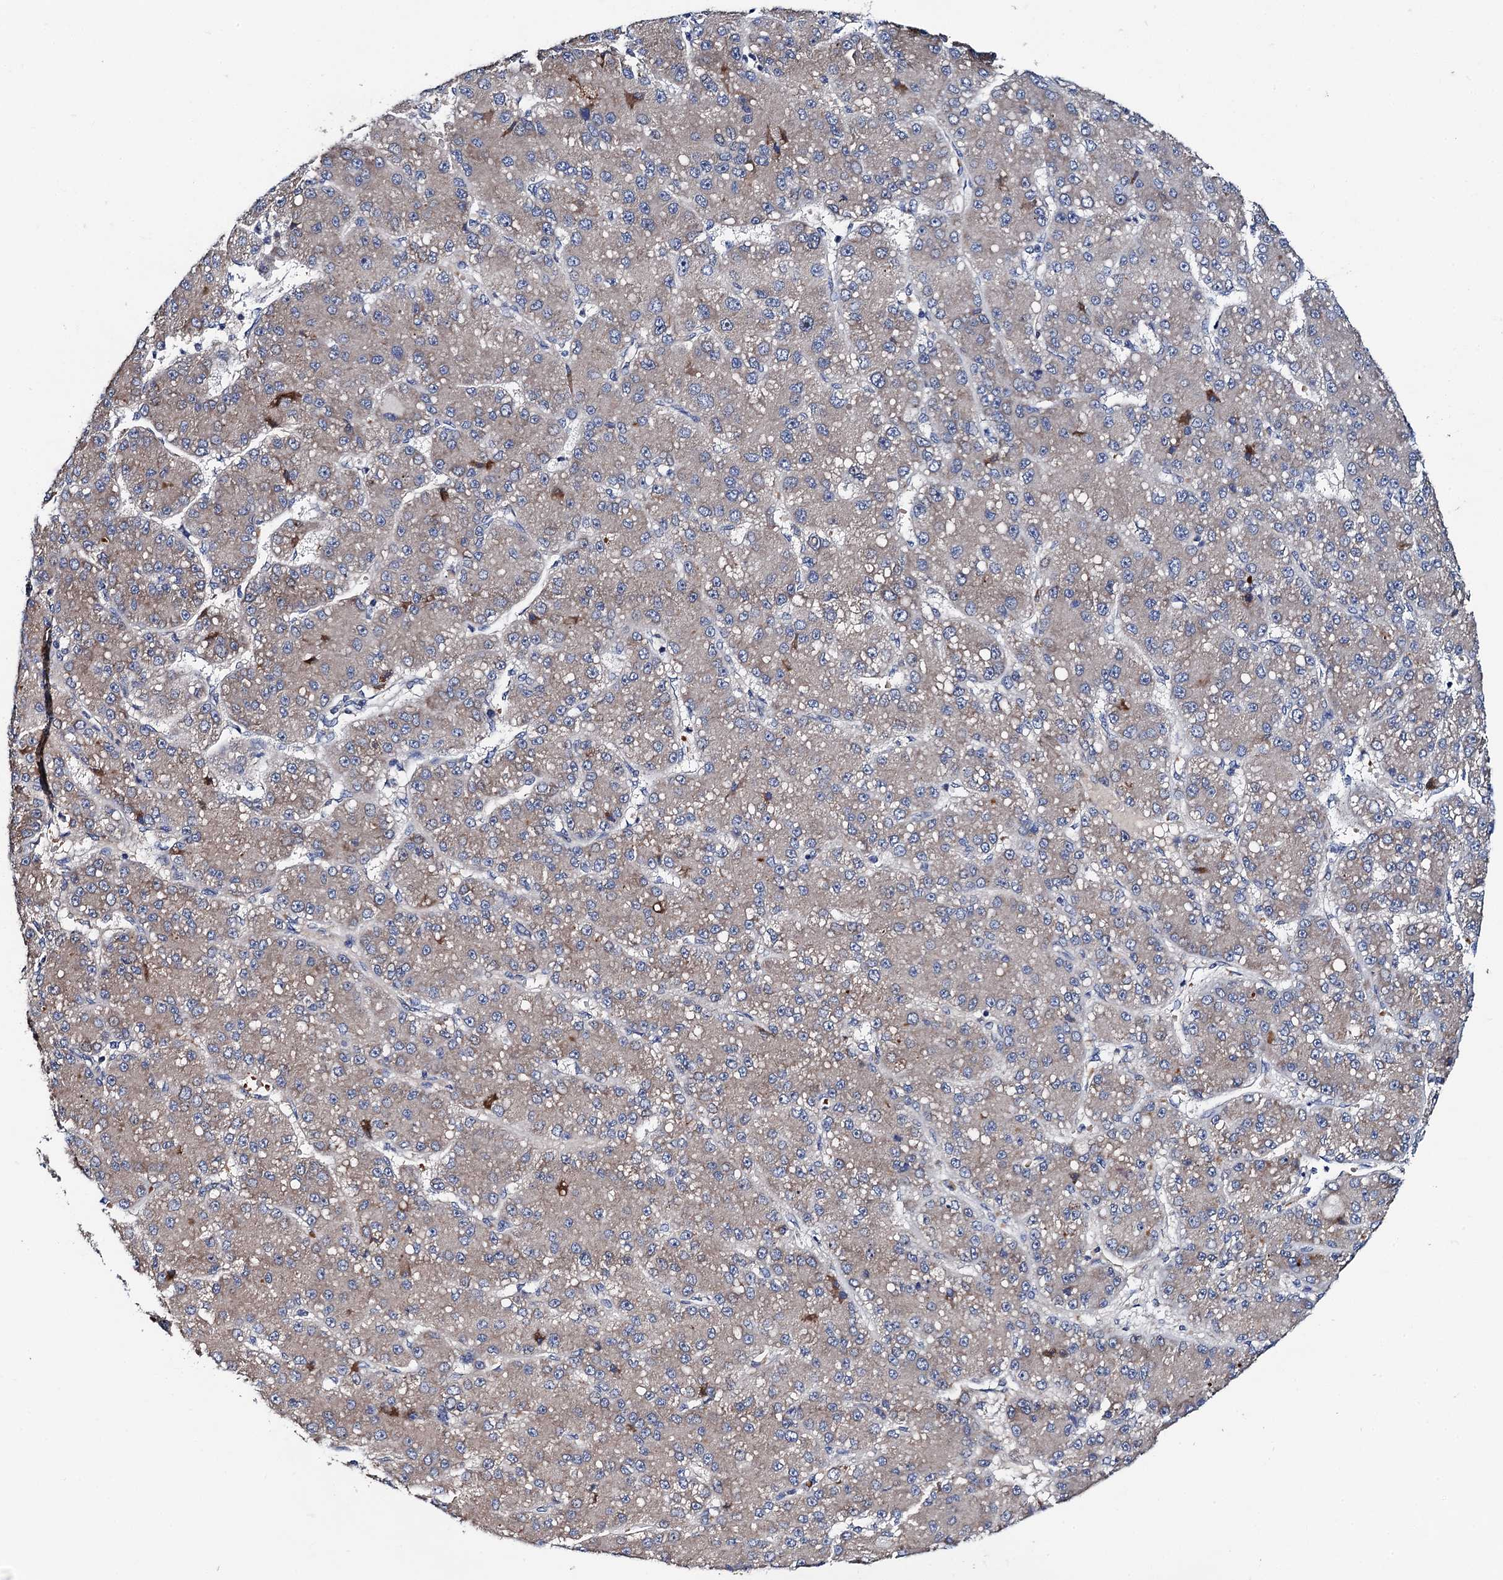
{"staining": {"intensity": "negative", "quantity": "none", "location": "none"}, "tissue": "liver cancer", "cell_type": "Tumor cells", "image_type": "cancer", "snomed": [{"axis": "morphology", "description": "Carcinoma, Hepatocellular, NOS"}, {"axis": "topography", "description": "Liver"}], "caption": "Liver cancer (hepatocellular carcinoma) was stained to show a protein in brown. There is no significant staining in tumor cells. (DAB (3,3'-diaminobenzidine) immunohistochemistry (IHC) with hematoxylin counter stain).", "gene": "TRMT112", "patient": {"sex": "male", "age": 67}}